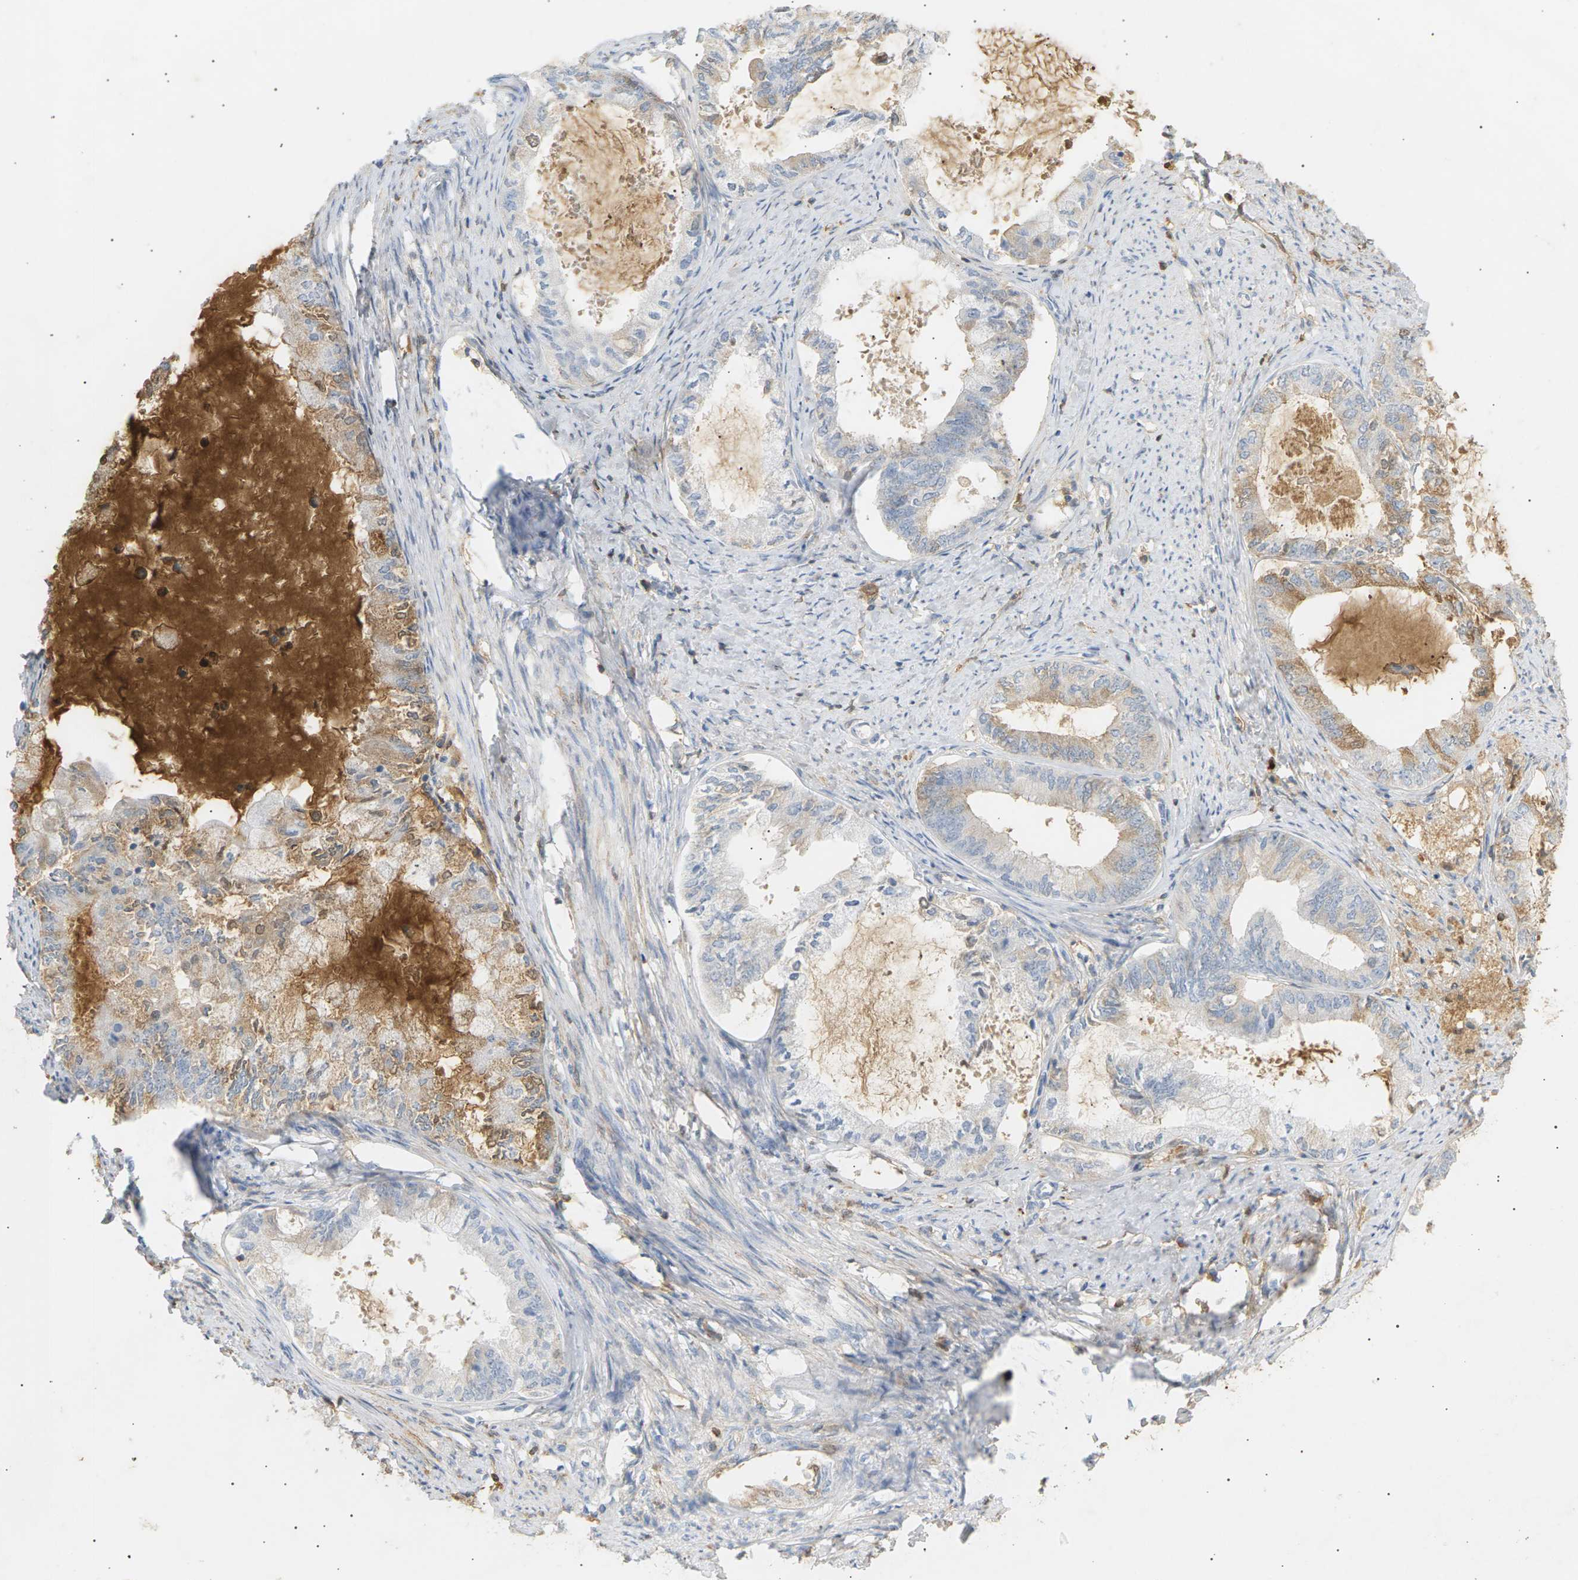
{"staining": {"intensity": "weak", "quantity": "<25%", "location": "cytoplasmic/membranous"}, "tissue": "endometrial cancer", "cell_type": "Tumor cells", "image_type": "cancer", "snomed": [{"axis": "morphology", "description": "Adenocarcinoma, NOS"}, {"axis": "topography", "description": "Endometrium"}], "caption": "An image of human adenocarcinoma (endometrial) is negative for staining in tumor cells.", "gene": "IGLC3", "patient": {"sex": "female", "age": 86}}